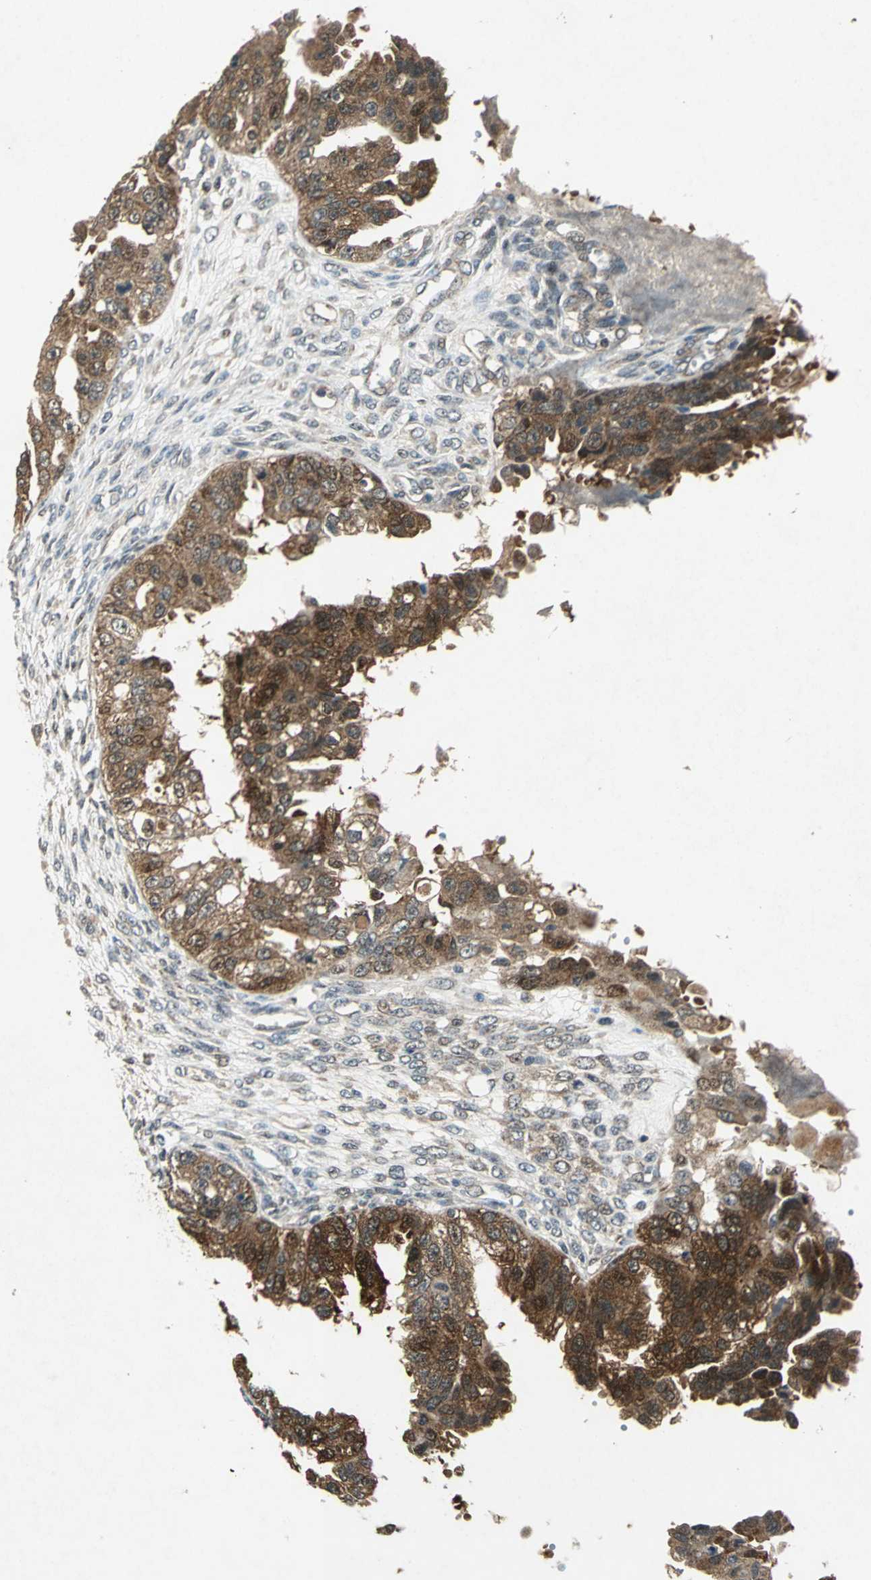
{"staining": {"intensity": "strong", "quantity": ">75%", "location": "cytoplasmic/membranous,nuclear"}, "tissue": "ovarian cancer", "cell_type": "Tumor cells", "image_type": "cancer", "snomed": [{"axis": "morphology", "description": "Cystadenocarcinoma, serous, NOS"}, {"axis": "topography", "description": "Ovary"}], "caption": "Protein analysis of ovarian serous cystadenocarcinoma tissue exhibits strong cytoplasmic/membranous and nuclear expression in approximately >75% of tumor cells. Nuclei are stained in blue.", "gene": "AHSA1", "patient": {"sex": "female", "age": 58}}